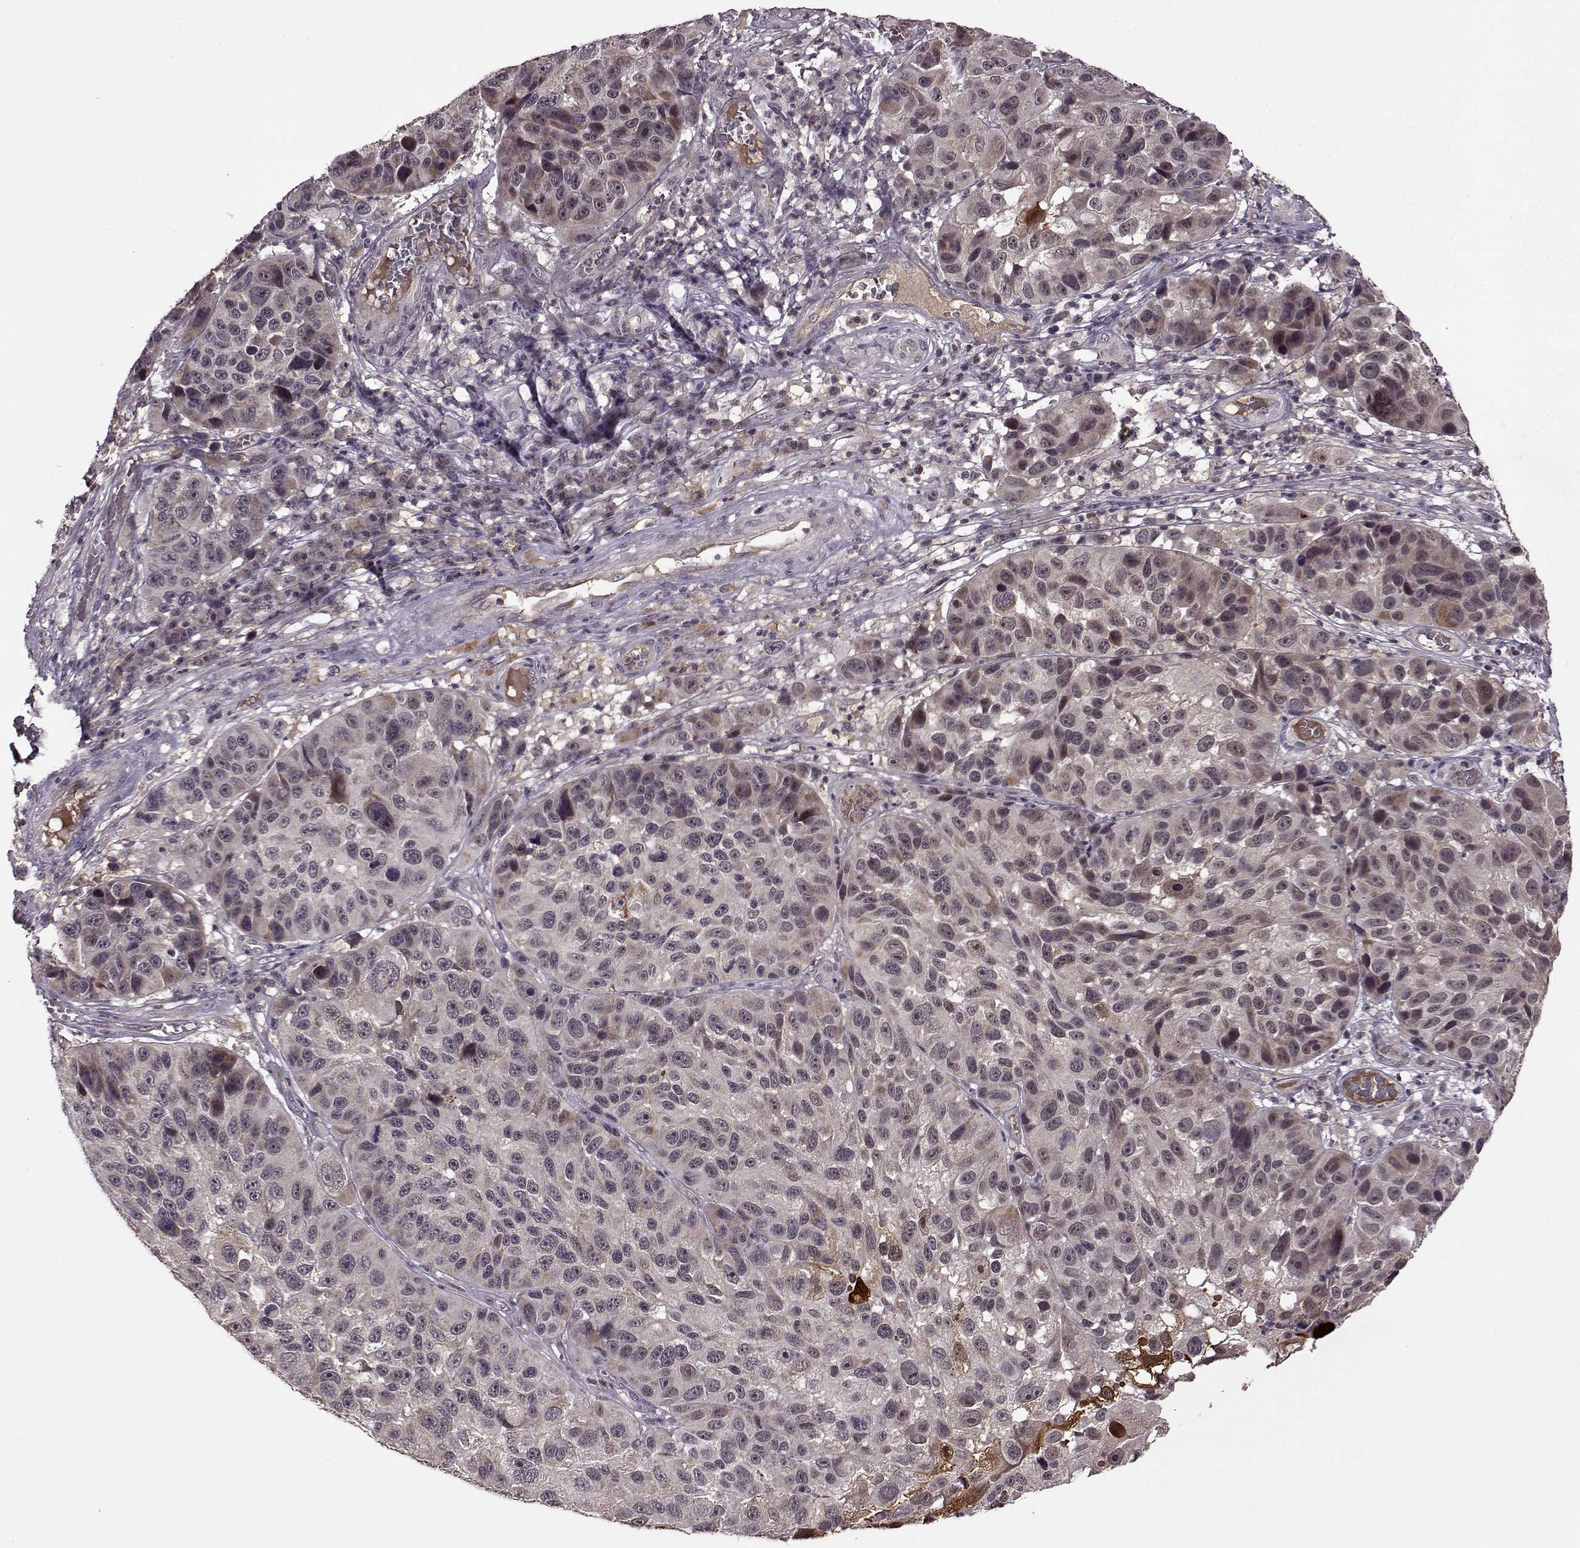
{"staining": {"intensity": "weak", "quantity": "<25%", "location": "nuclear"}, "tissue": "melanoma", "cell_type": "Tumor cells", "image_type": "cancer", "snomed": [{"axis": "morphology", "description": "Malignant melanoma, NOS"}, {"axis": "topography", "description": "Skin"}], "caption": "Immunohistochemistry of human malignant melanoma displays no positivity in tumor cells.", "gene": "MAIP1", "patient": {"sex": "male", "age": 53}}